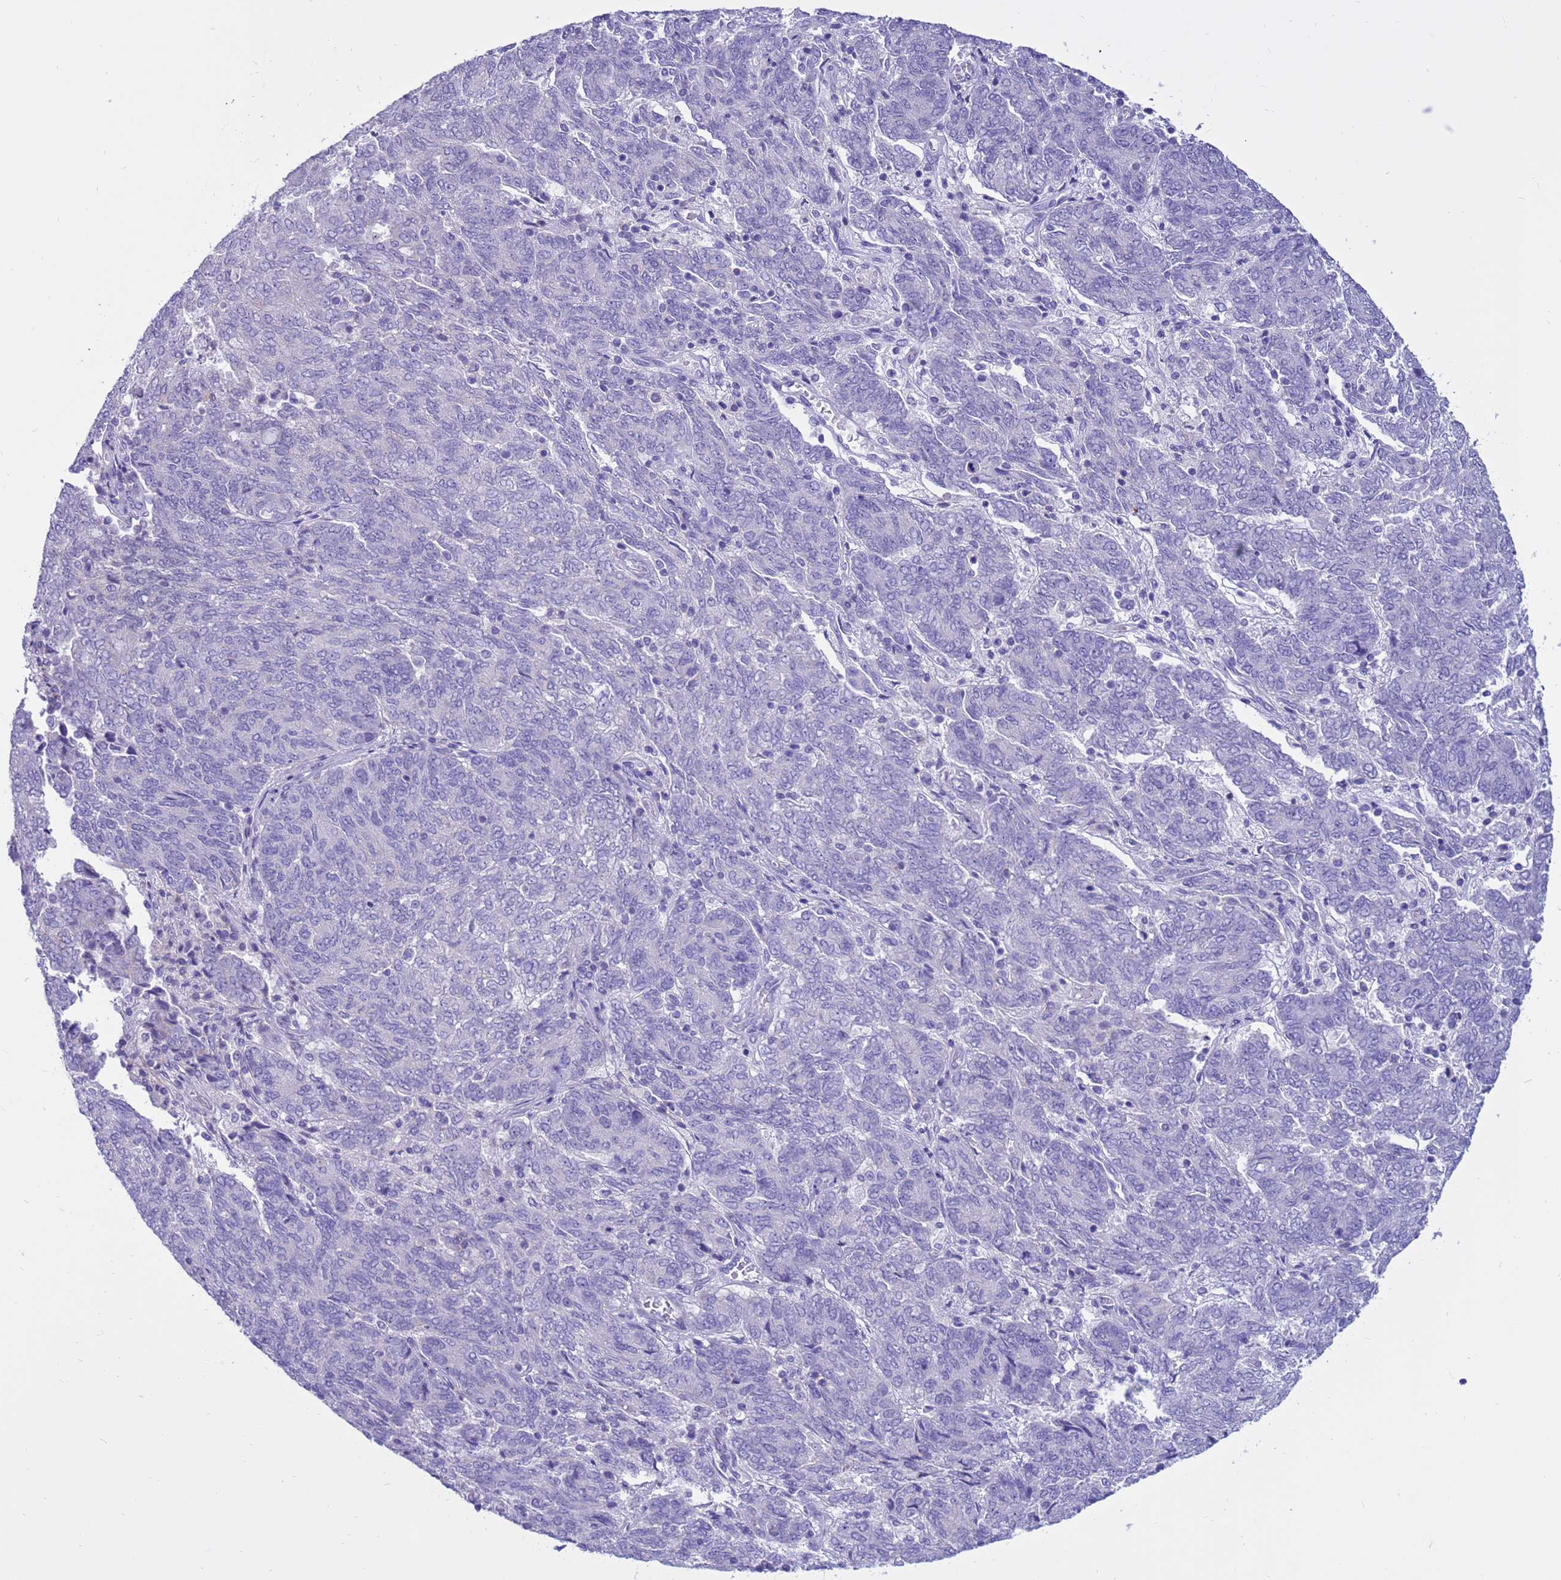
{"staining": {"intensity": "negative", "quantity": "none", "location": "none"}, "tissue": "endometrial cancer", "cell_type": "Tumor cells", "image_type": "cancer", "snomed": [{"axis": "morphology", "description": "Adenocarcinoma, NOS"}, {"axis": "topography", "description": "Endometrium"}], "caption": "DAB (3,3'-diaminobenzidine) immunohistochemical staining of human endometrial adenocarcinoma demonstrates no significant expression in tumor cells.", "gene": "PDE10A", "patient": {"sex": "female", "age": 80}}